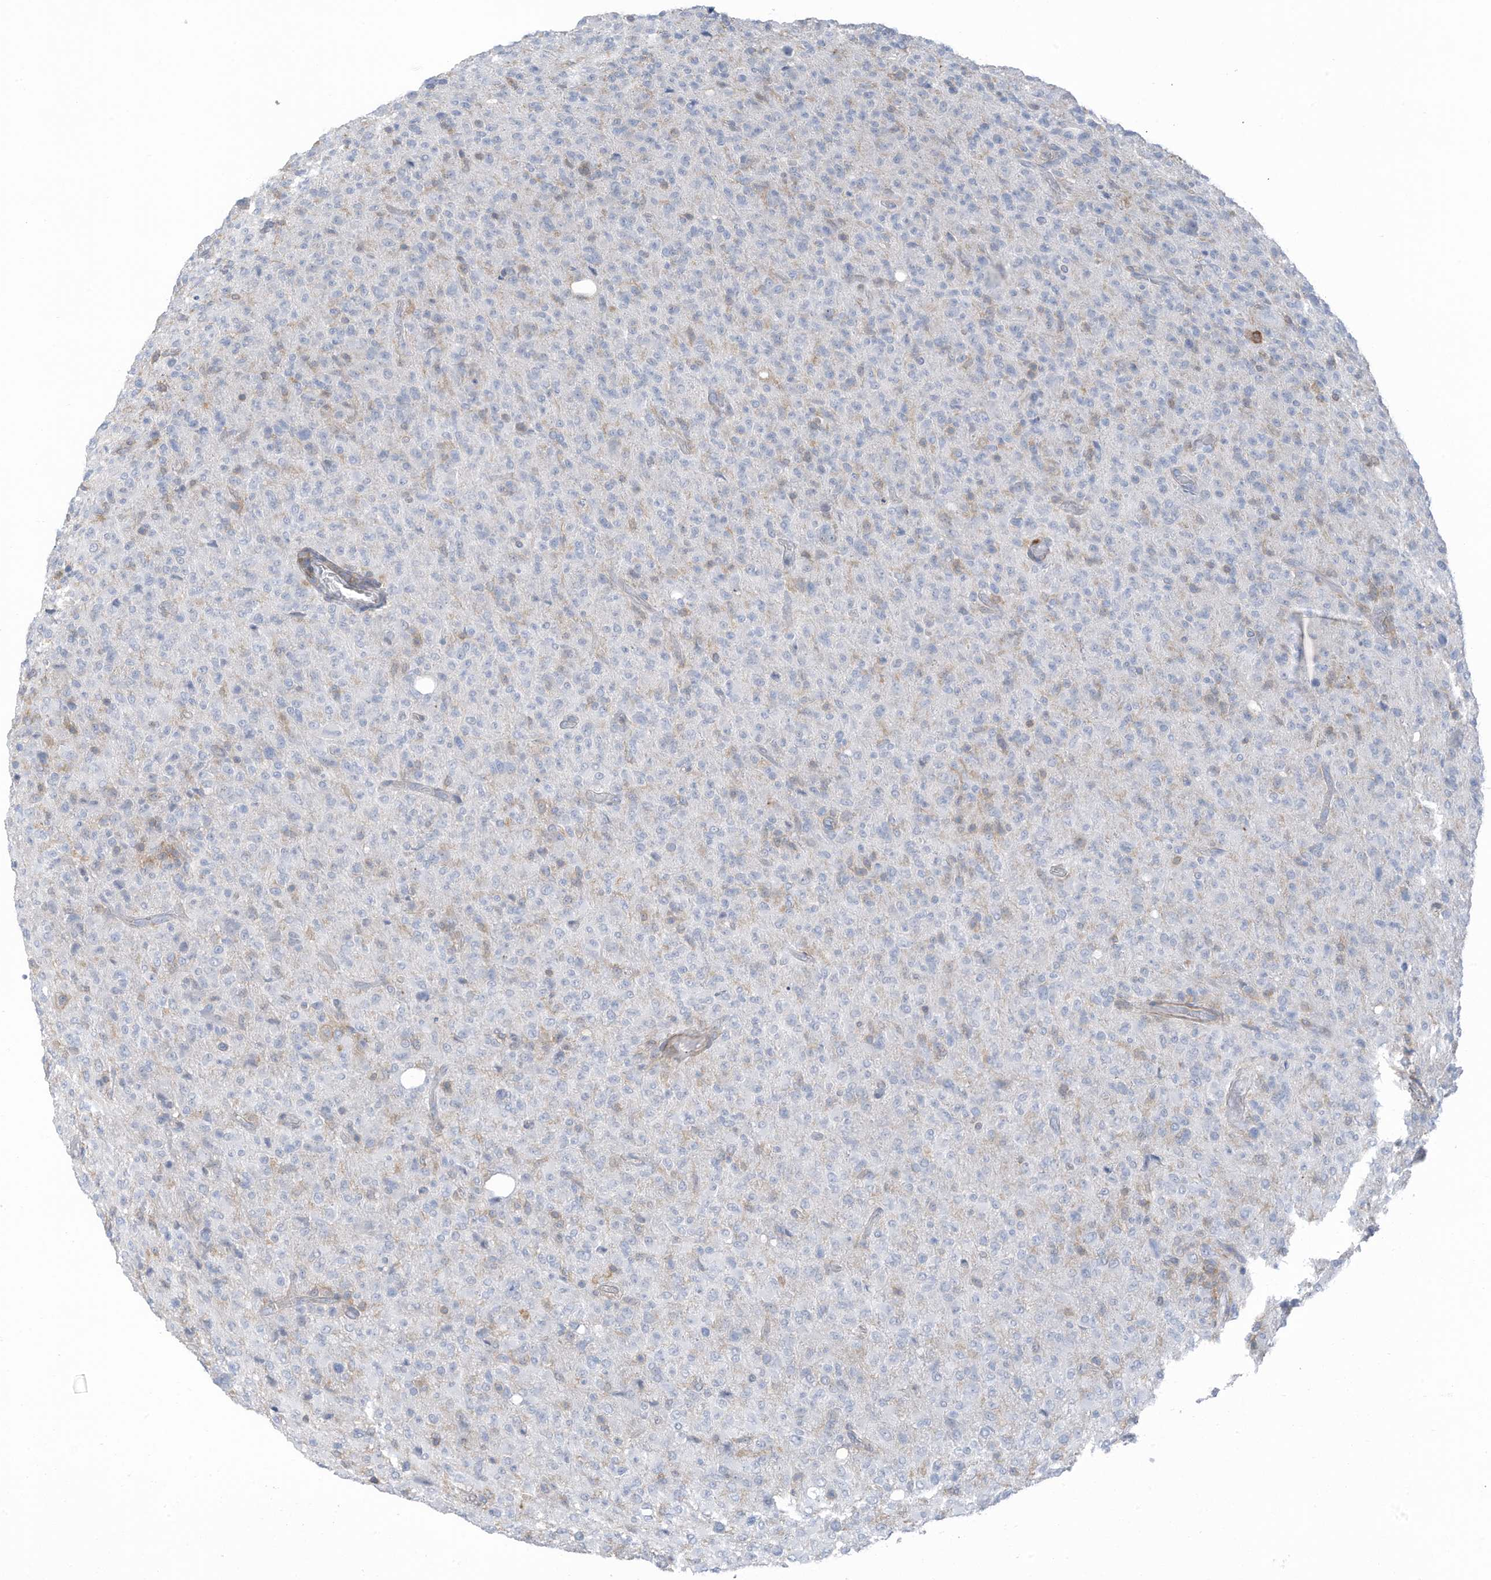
{"staining": {"intensity": "negative", "quantity": "none", "location": "none"}, "tissue": "glioma", "cell_type": "Tumor cells", "image_type": "cancer", "snomed": [{"axis": "morphology", "description": "Glioma, malignant, High grade"}, {"axis": "topography", "description": "Brain"}], "caption": "IHC photomicrograph of neoplastic tissue: high-grade glioma (malignant) stained with DAB (3,3'-diaminobenzidine) exhibits no significant protein staining in tumor cells. (DAB (3,3'-diaminobenzidine) immunohistochemistry with hematoxylin counter stain).", "gene": "ZNF846", "patient": {"sex": "female", "age": 57}}